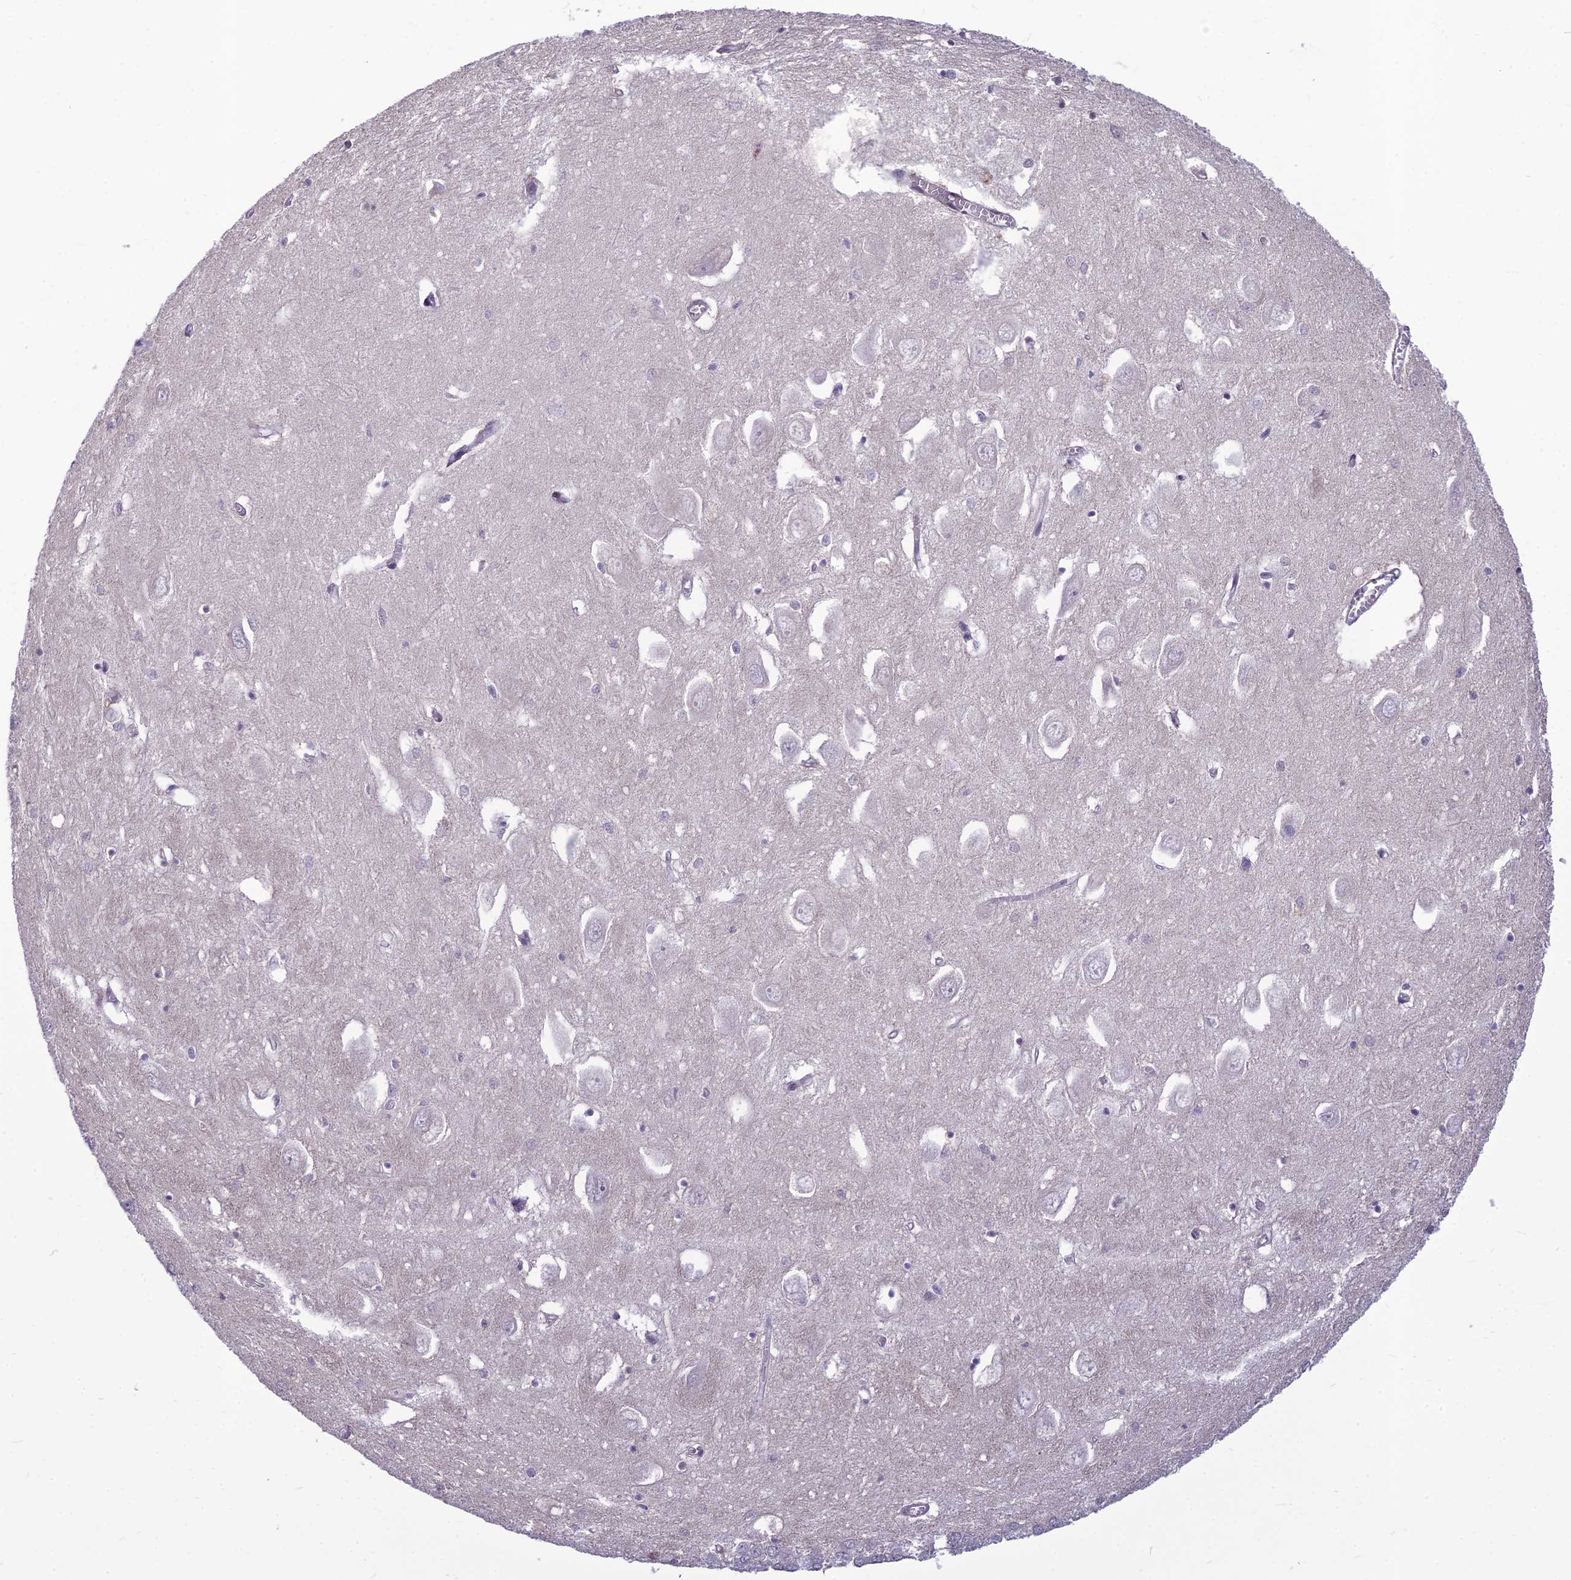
{"staining": {"intensity": "negative", "quantity": "none", "location": "none"}, "tissue": "hippocampus", "cell_type": "Glial cells", "image_type": "normal", "snomed": [{"axis": "morphology", "description": "Normal tissue, NOS"}, {"axis": "topography", "description": "Hippocampus"}], "caption": "Human hippocampus stained for a protein using IHC shows no expression in glial cells.", "gene": "FBRS", "patient": {"sex": "female", "age": 64}}